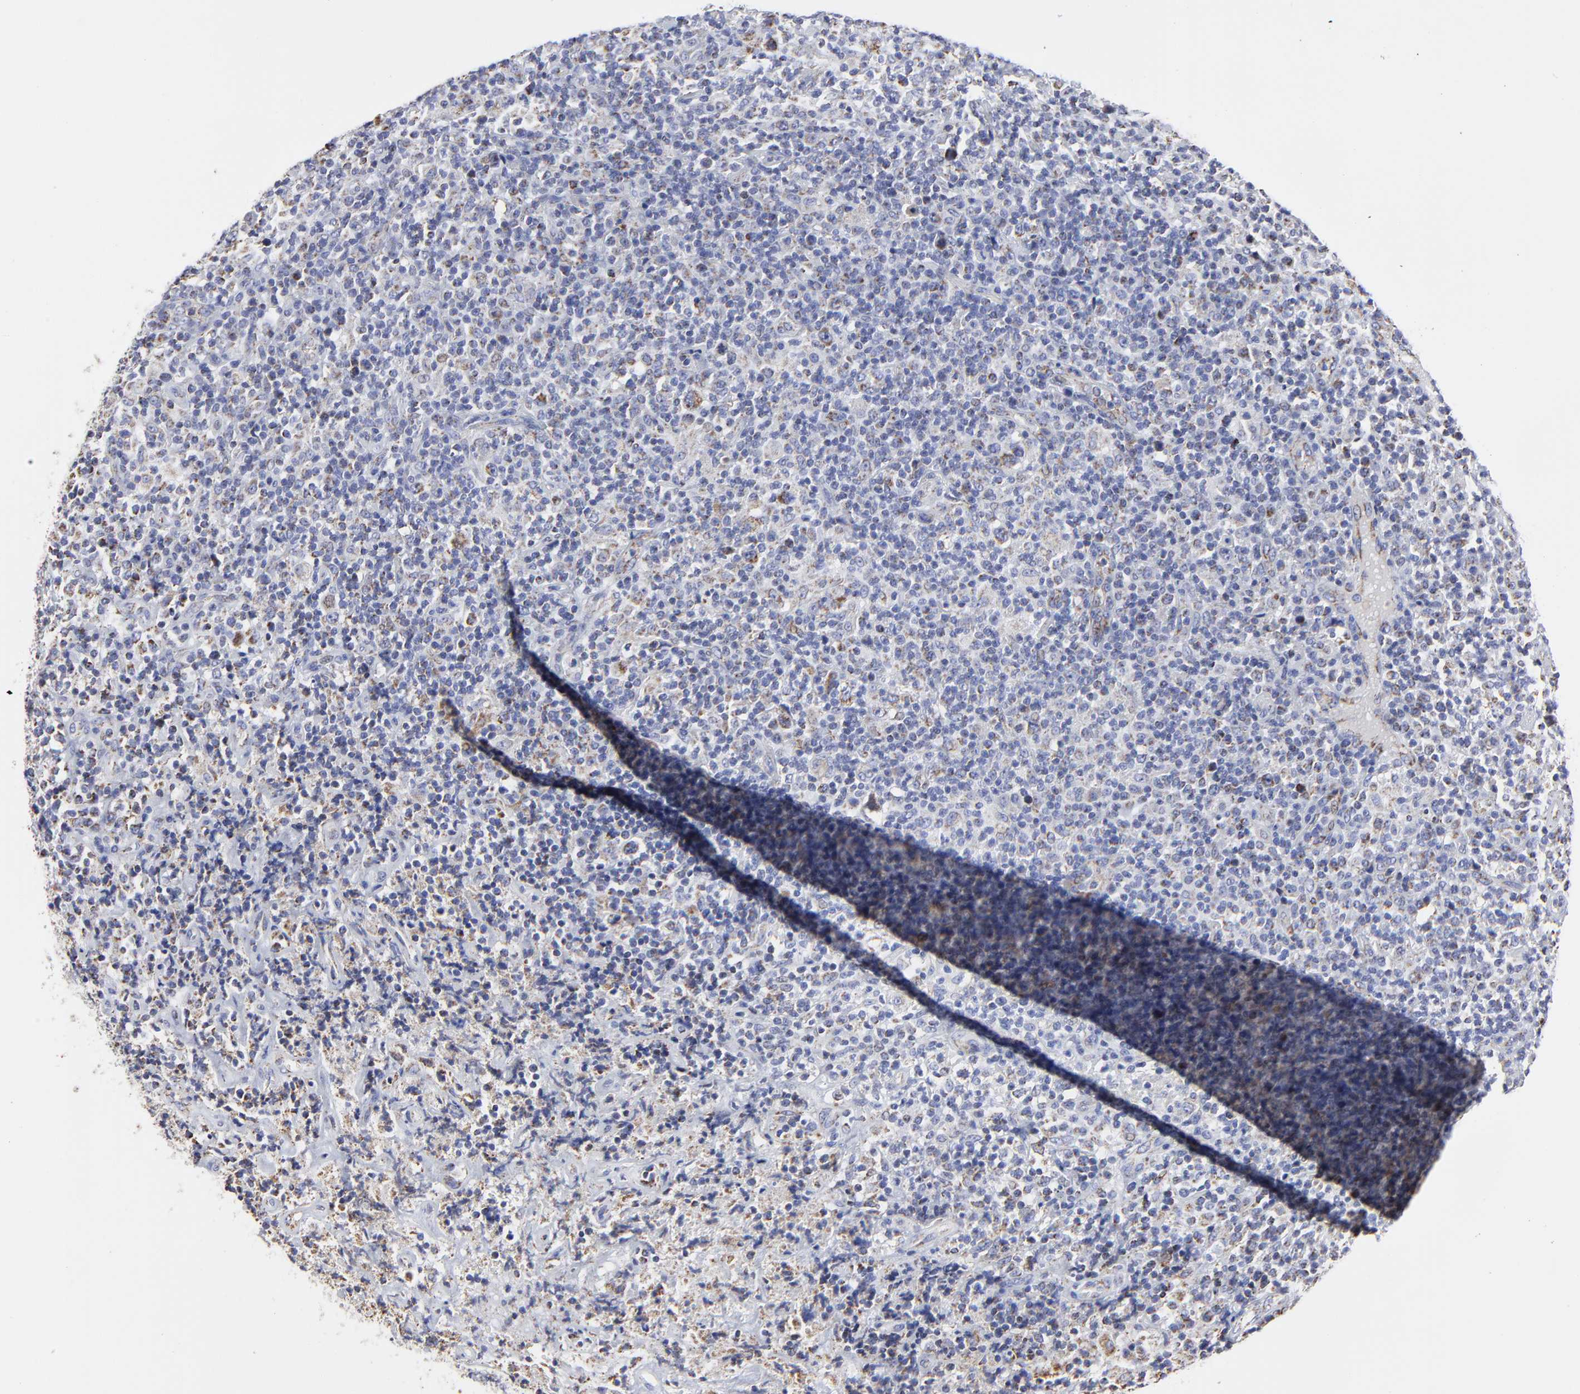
{"staining": {"intensity": "moderate", "quantity": "<25%", "location": "cytoplasmic/membranous"}, "tissue": "lymphoma", "cell_type": "Tumor cells", "image_type": "cancer", "snomed": [{"axis": "morphology", "description": "Hodgkin's disease, NOS"}, {"axis": "topography", "description": "Lymph node"}], "caption": "A brown stain highlights moderate cytoplasmic/membranous positivity of a protein in human lymphoma tumor cells.", "gene": "PINK1", "patient": {"sex": "male", "age": 65}}